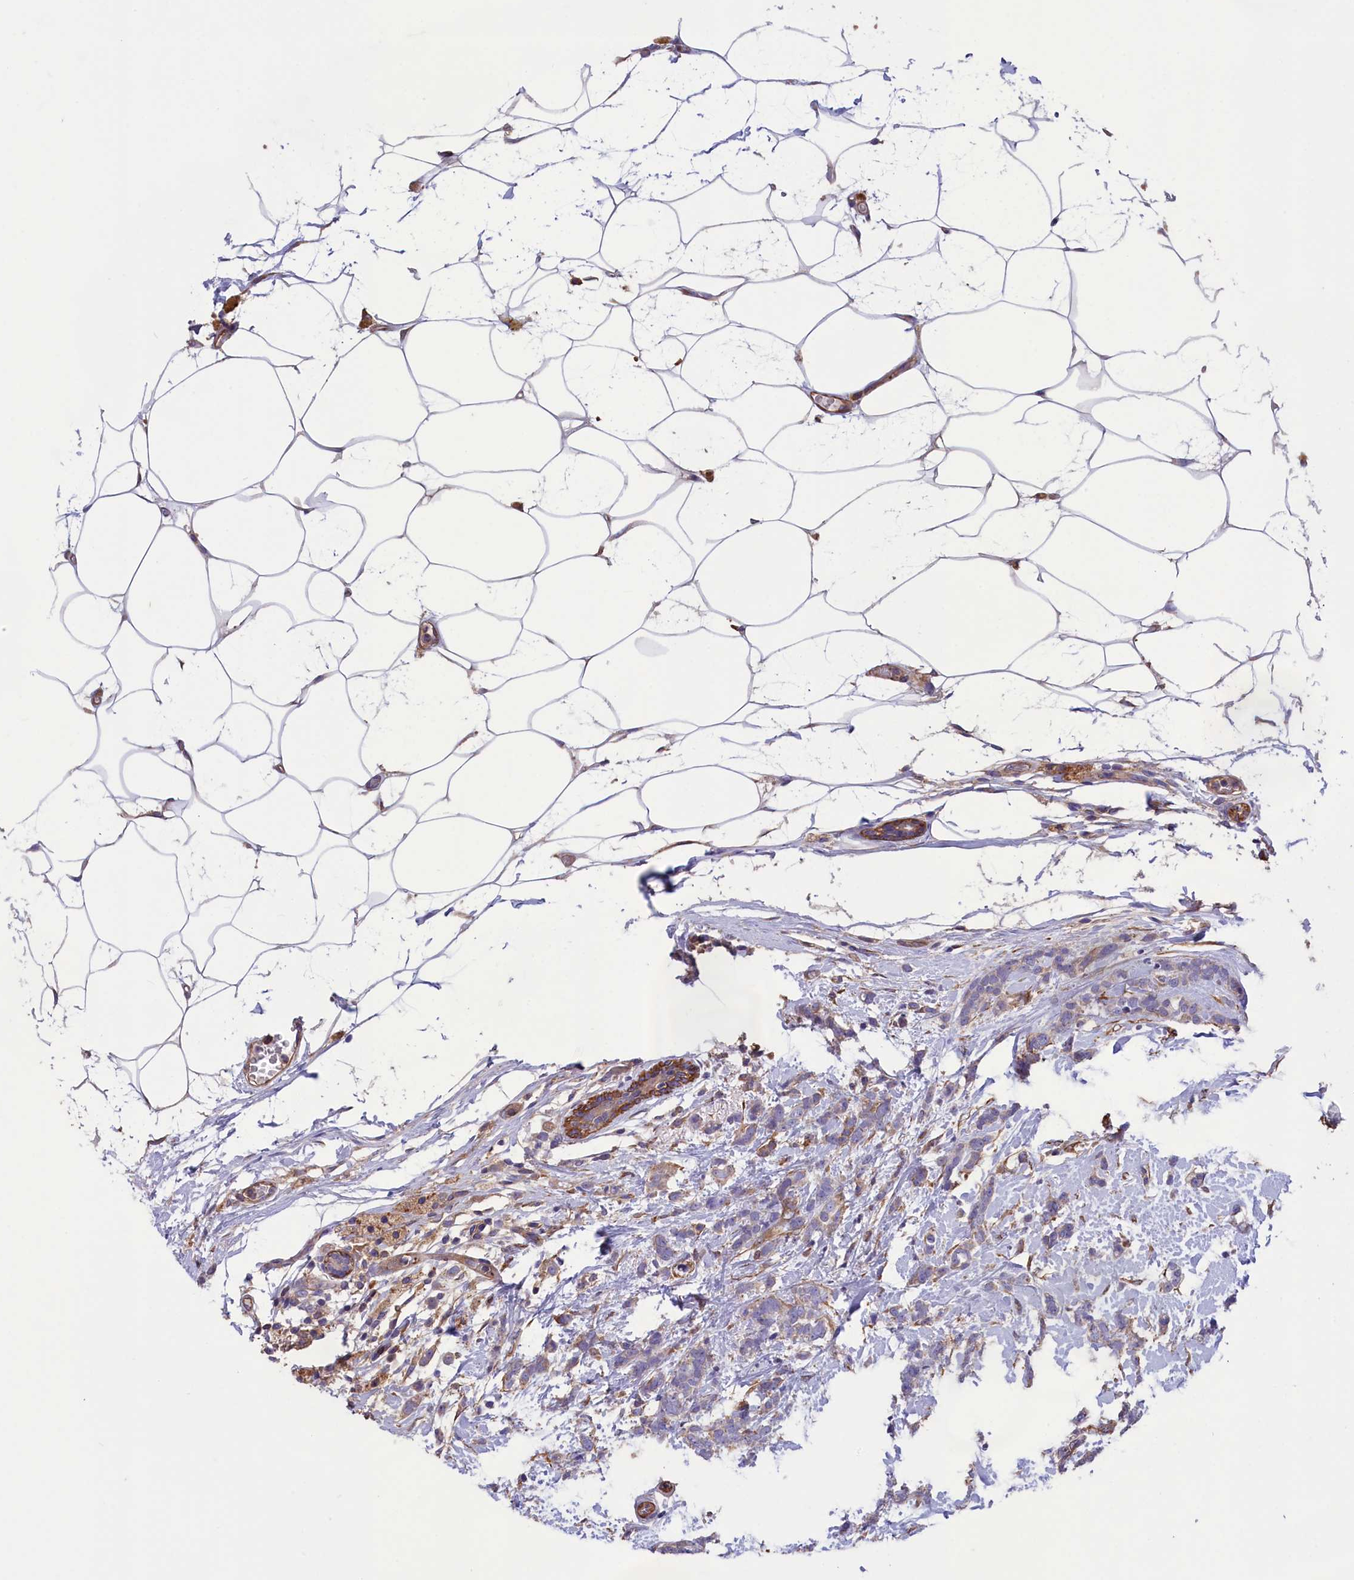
{"staining": {"intensity": "weak", "quantity": "25%-75%", "location": "cytoplasmic/membranous"}, "tissue": "breast cancer", "cell_type": "Tumor cells", "image_type": "cancer", "snomed": [{"axis": "morphology", "description": "Lobular carcinoma"}, {"axis": "topography", "description": "Breast"}], "caption": "Approximately 25%-75% of tumor cells in breast lobular carcinoma display weak cytoplasmic/membranous protein positivity as visualized by brown immunohistochemical staining.", "gene": "AMDHD2", "patient": {"sex": "female", "age": 58}}